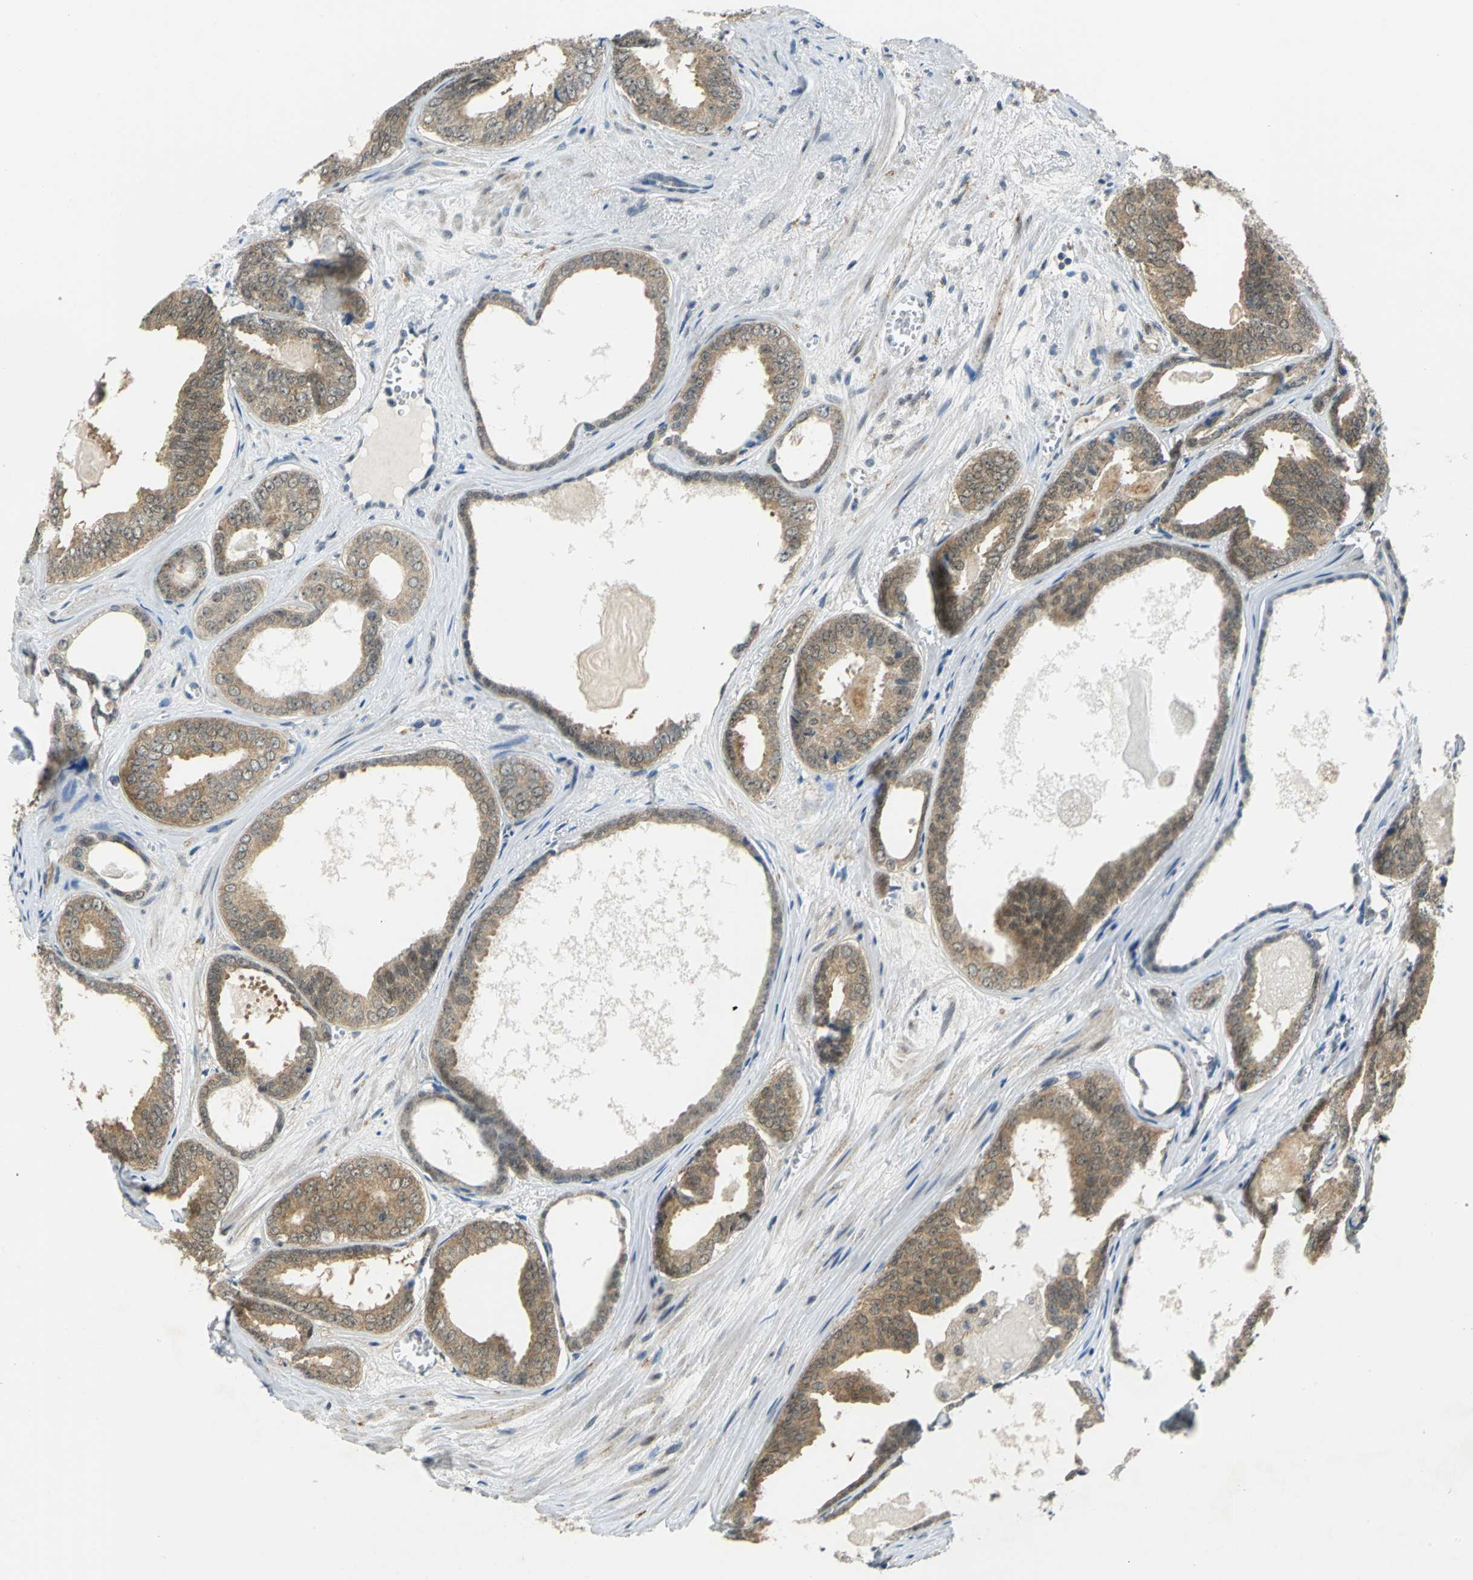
{"staining": {"intensity": "weak", "quantity": ">75%", "location": "cytoplasmic/membranous"}, "tissue": "prostate cancer", "cell_type": "Tumor cells", "image_type": "cancer", "snomed": [{"axis": "morphology", "description": "Adenocarcinoma, Medium grade"}, {"axis": "topography", "description": "Prostate"}], "caption": "Human prostate cancer stained with a protein marker demonstrates weak staining in tumor cells.", "gene": "PIN1", "patient": {"sex": "male", "age": 79}}